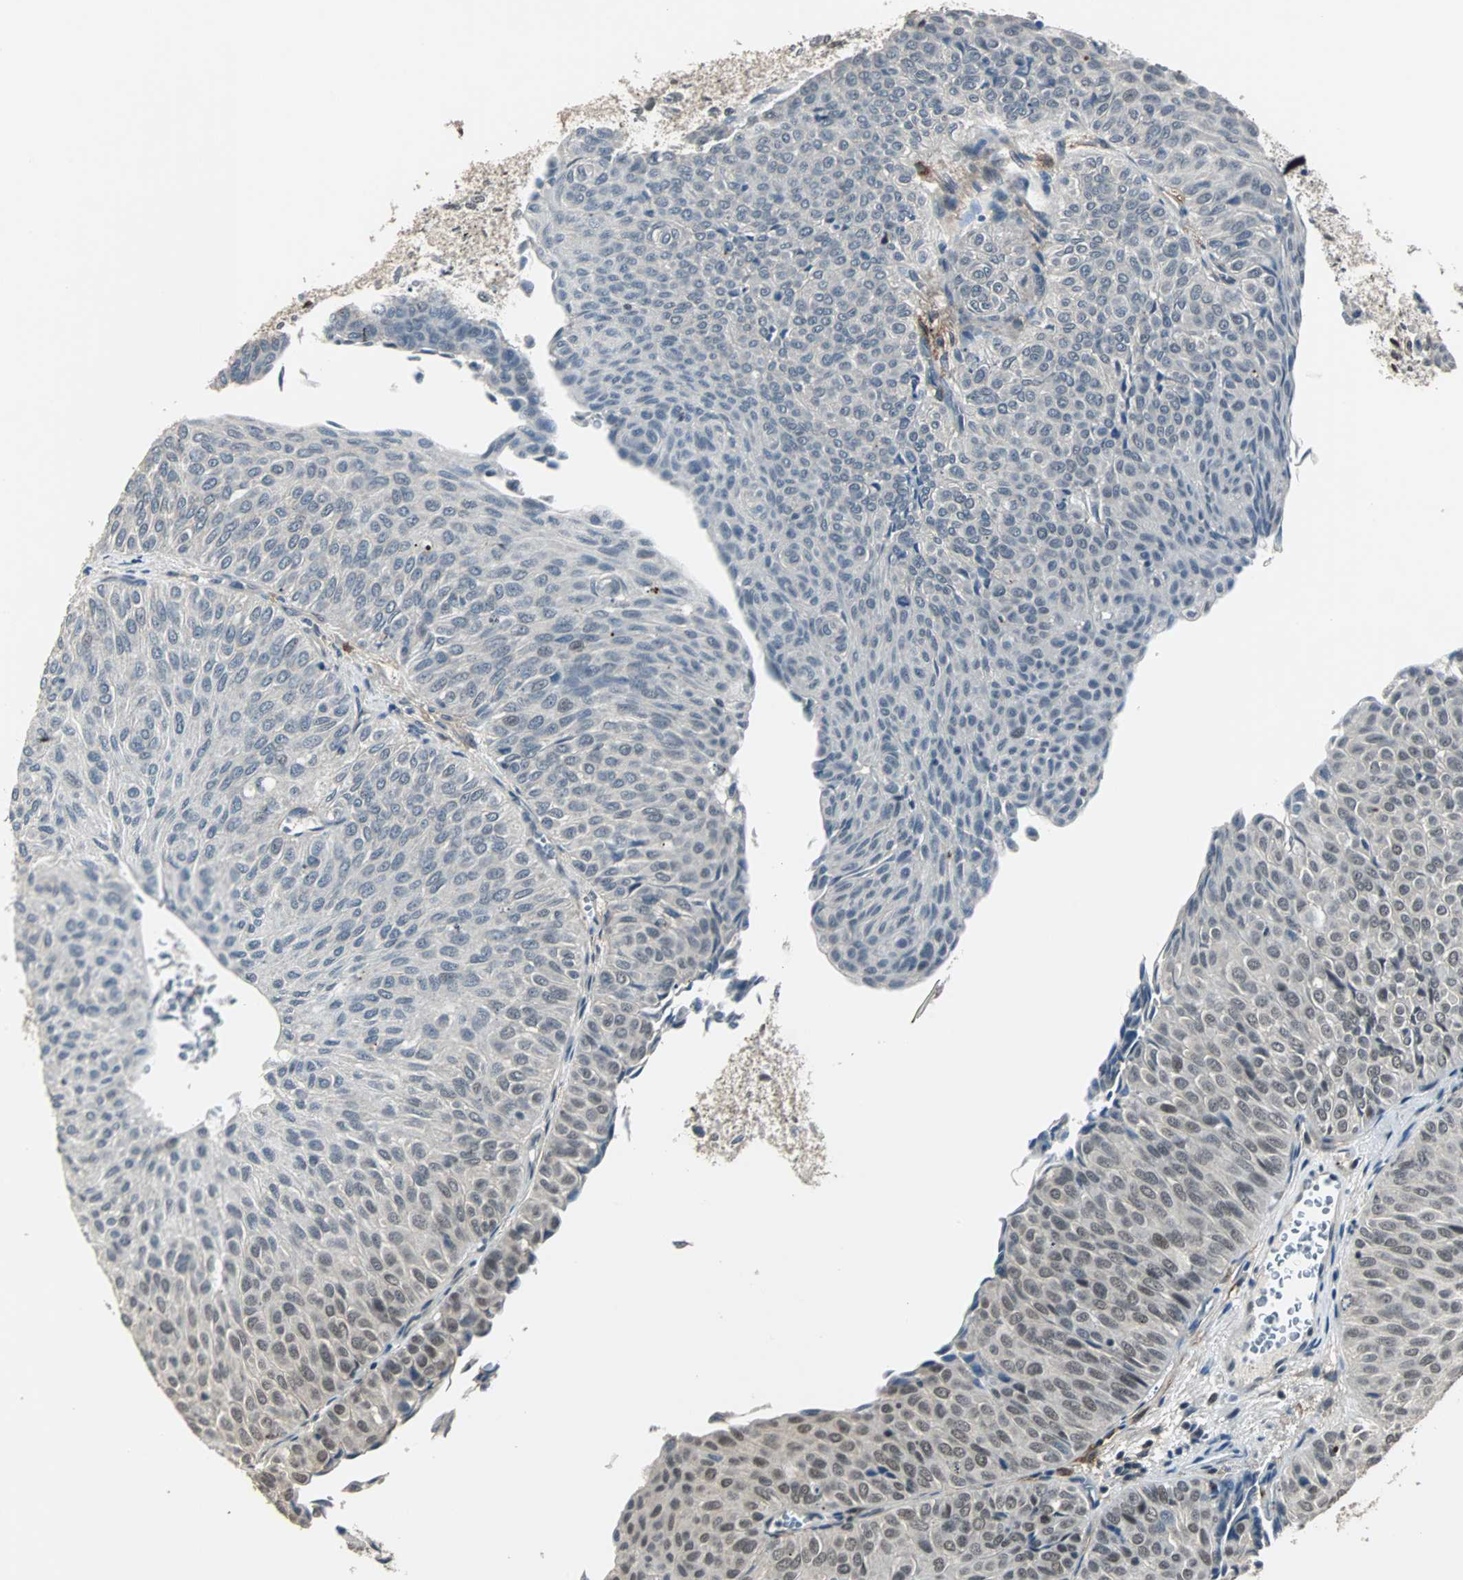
{"staining": {"intensity": "negative", "quantity": "none", "location": "none"}, "tissue": "urothelial cancer", "cell_type": "Tumor cells", "image_type": "cancer", "snomed": [{"axis": "morphology", "description": "Urothelial carcinoma, Low grade"}, {"axis": "topography", "description": "Urinary bladder"}], "caption": "The photomicrograph reveals no staining of tumor cells in urothelial carcinoma (low-grade).", "gene": "MKX", "patient": {"sex": "male", "age": 78}}